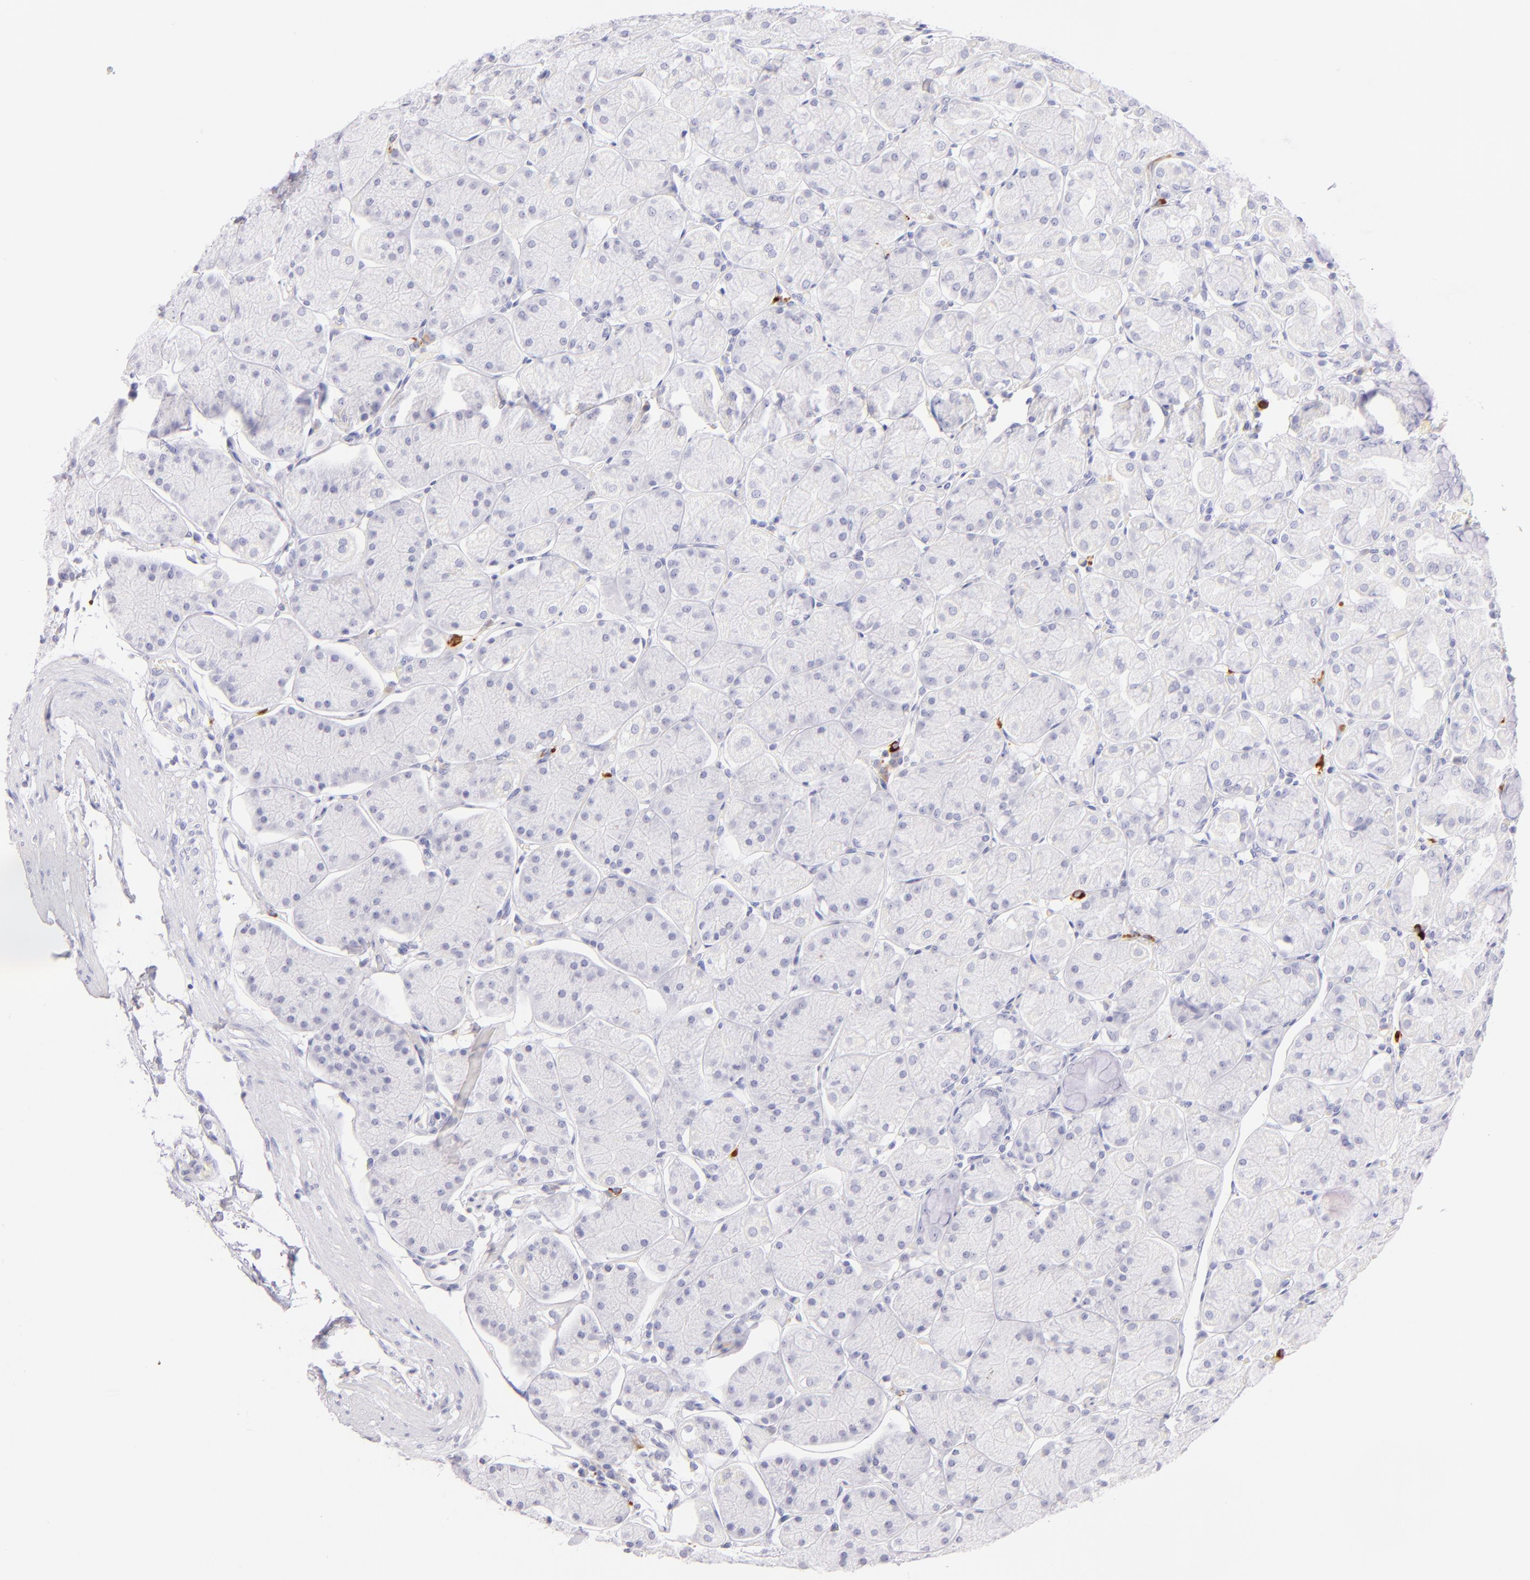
{"staining": {"intensity": "negative", "quantity": "none", "location": "none"}, "tissue": "stomach", "cell_type": "Glandular cells", "image_type": "normal", "snomed": [{"axis": "morphology", "description": "Normal tissue, NOS"}, {"axis": "topography", "description": "Stomach, upper"}, {"axis": "topography", "description": "Stomach"}], "caption": "The photomicrograph exhibits no staining of glandular cells in normal stomach.", "gene": "SDC1", "patient": {"sex": "male", "age": 76}}